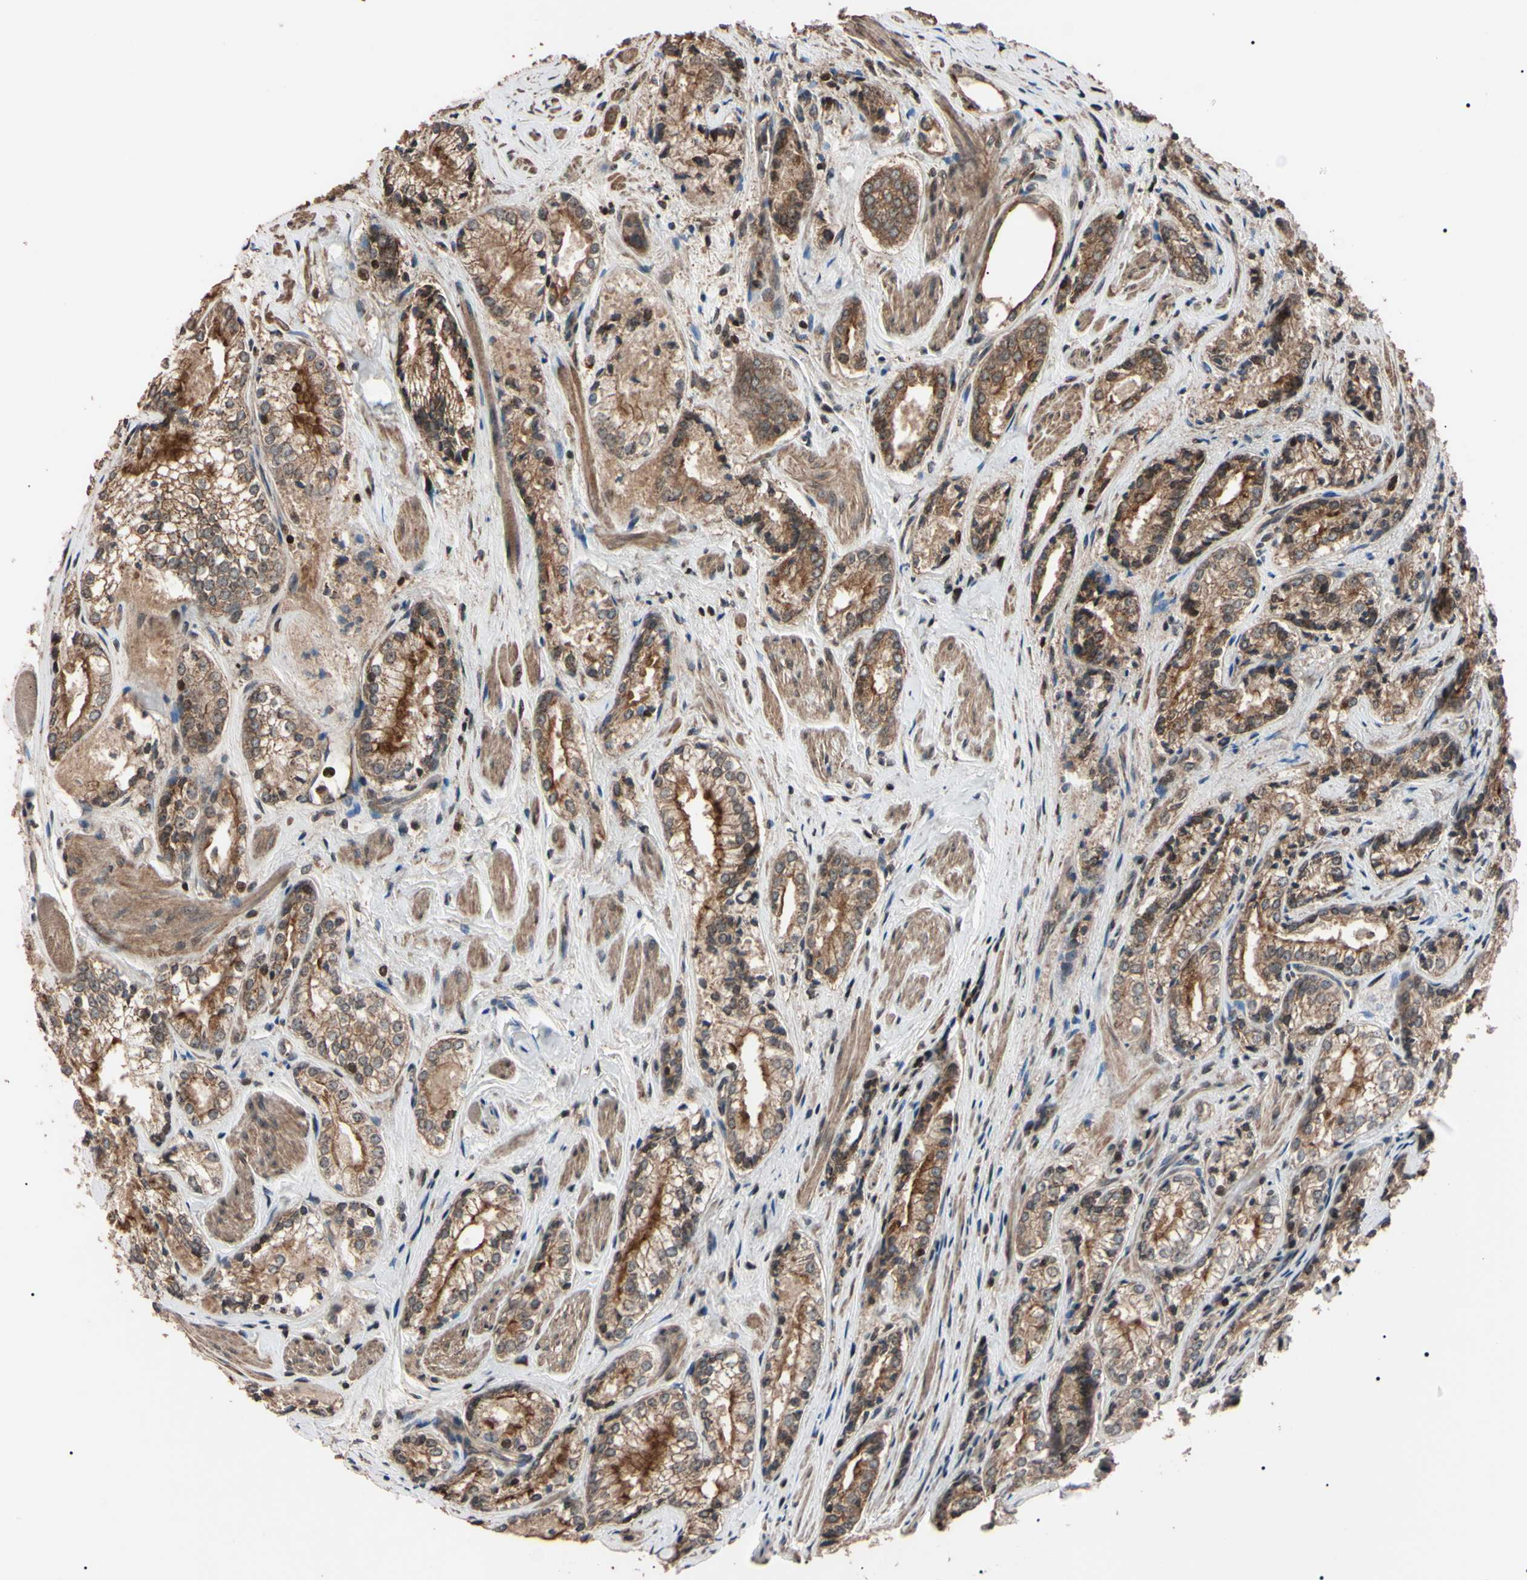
{"staining": {"intensity": "moderate", "quantity": "25%-75%", "location": "cytoplasmic/membranous"}, "tissue": "prostate cancer", "cell_type": "Tumor cells", "image_type": "cancer", "snomed": [{"axis": "morphology", "description": "Adenocarcinoma, Low grade"}, {"axis": "topography", "description": "Prostate"}], "caption": "Tumor cells display moderate cytoplasmic/membranous staining in about 25%-75% of cells in adenocarcinoma (low-grade) (prostate). The staining is performed using DAB brown chromogen to label protein expression. The nuclei are counter-stained blue using hematoxylin.", "gene": "TNFRSF1A", "patient": {"sex": "male", "age": 60}}